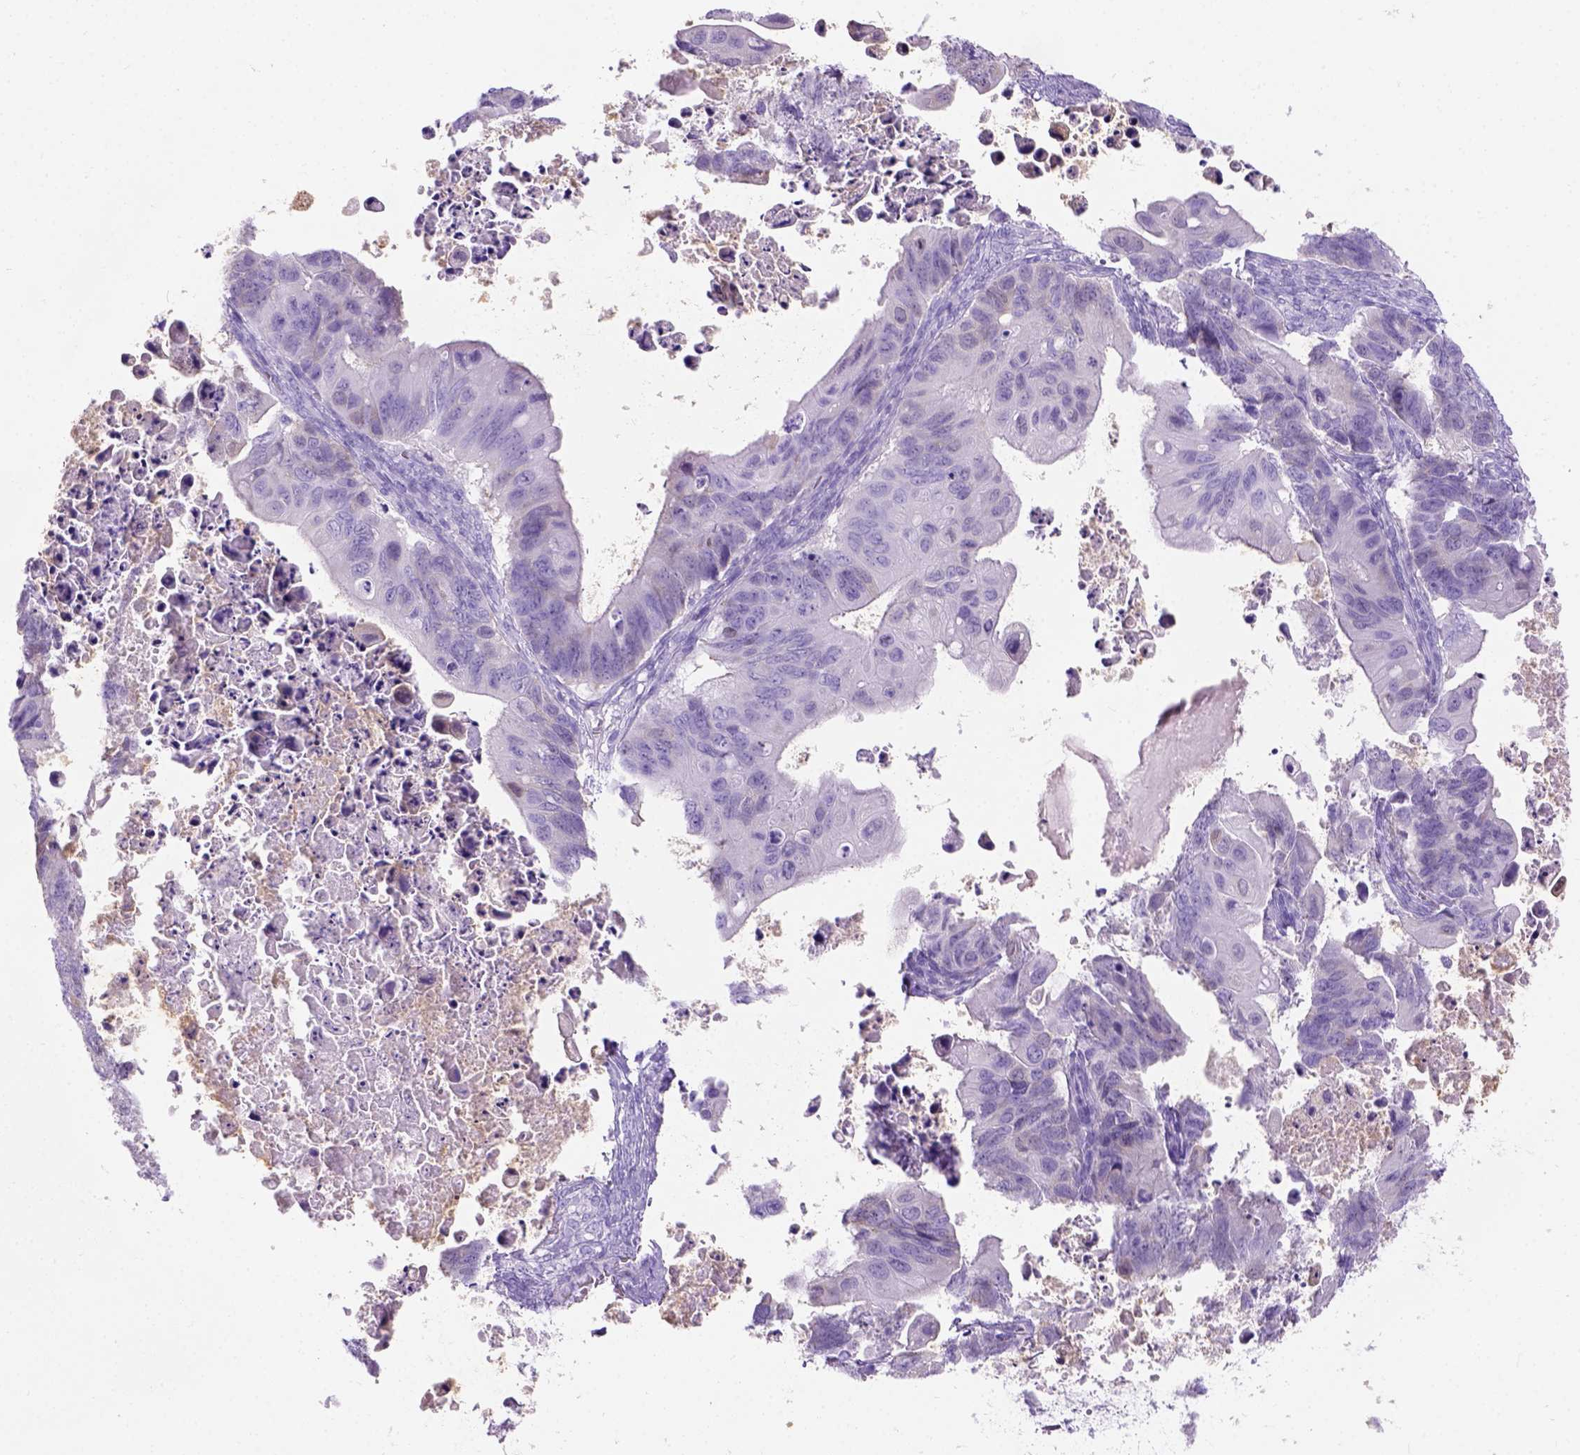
{"staining": {"intensity": "negative", "quantity": "none", "location": "none"}, "tissue": "ovarian cancer", "cell_type": "Tumor cells", "image_type": "cancer", "snomed": [{"axis": "morphology", "description": "Cystadenocarcinoma, mucinous, NOS"}, {"axis": "topography", "description": "Ovary"}], "caption": "Ovarian cancer (mucinous cystadenocarcinoma) stained for a protein using IHC reveals no positivity tumor cells.", "gene": "C7orf57", "patient": {"sex": "female", "age": 64}}